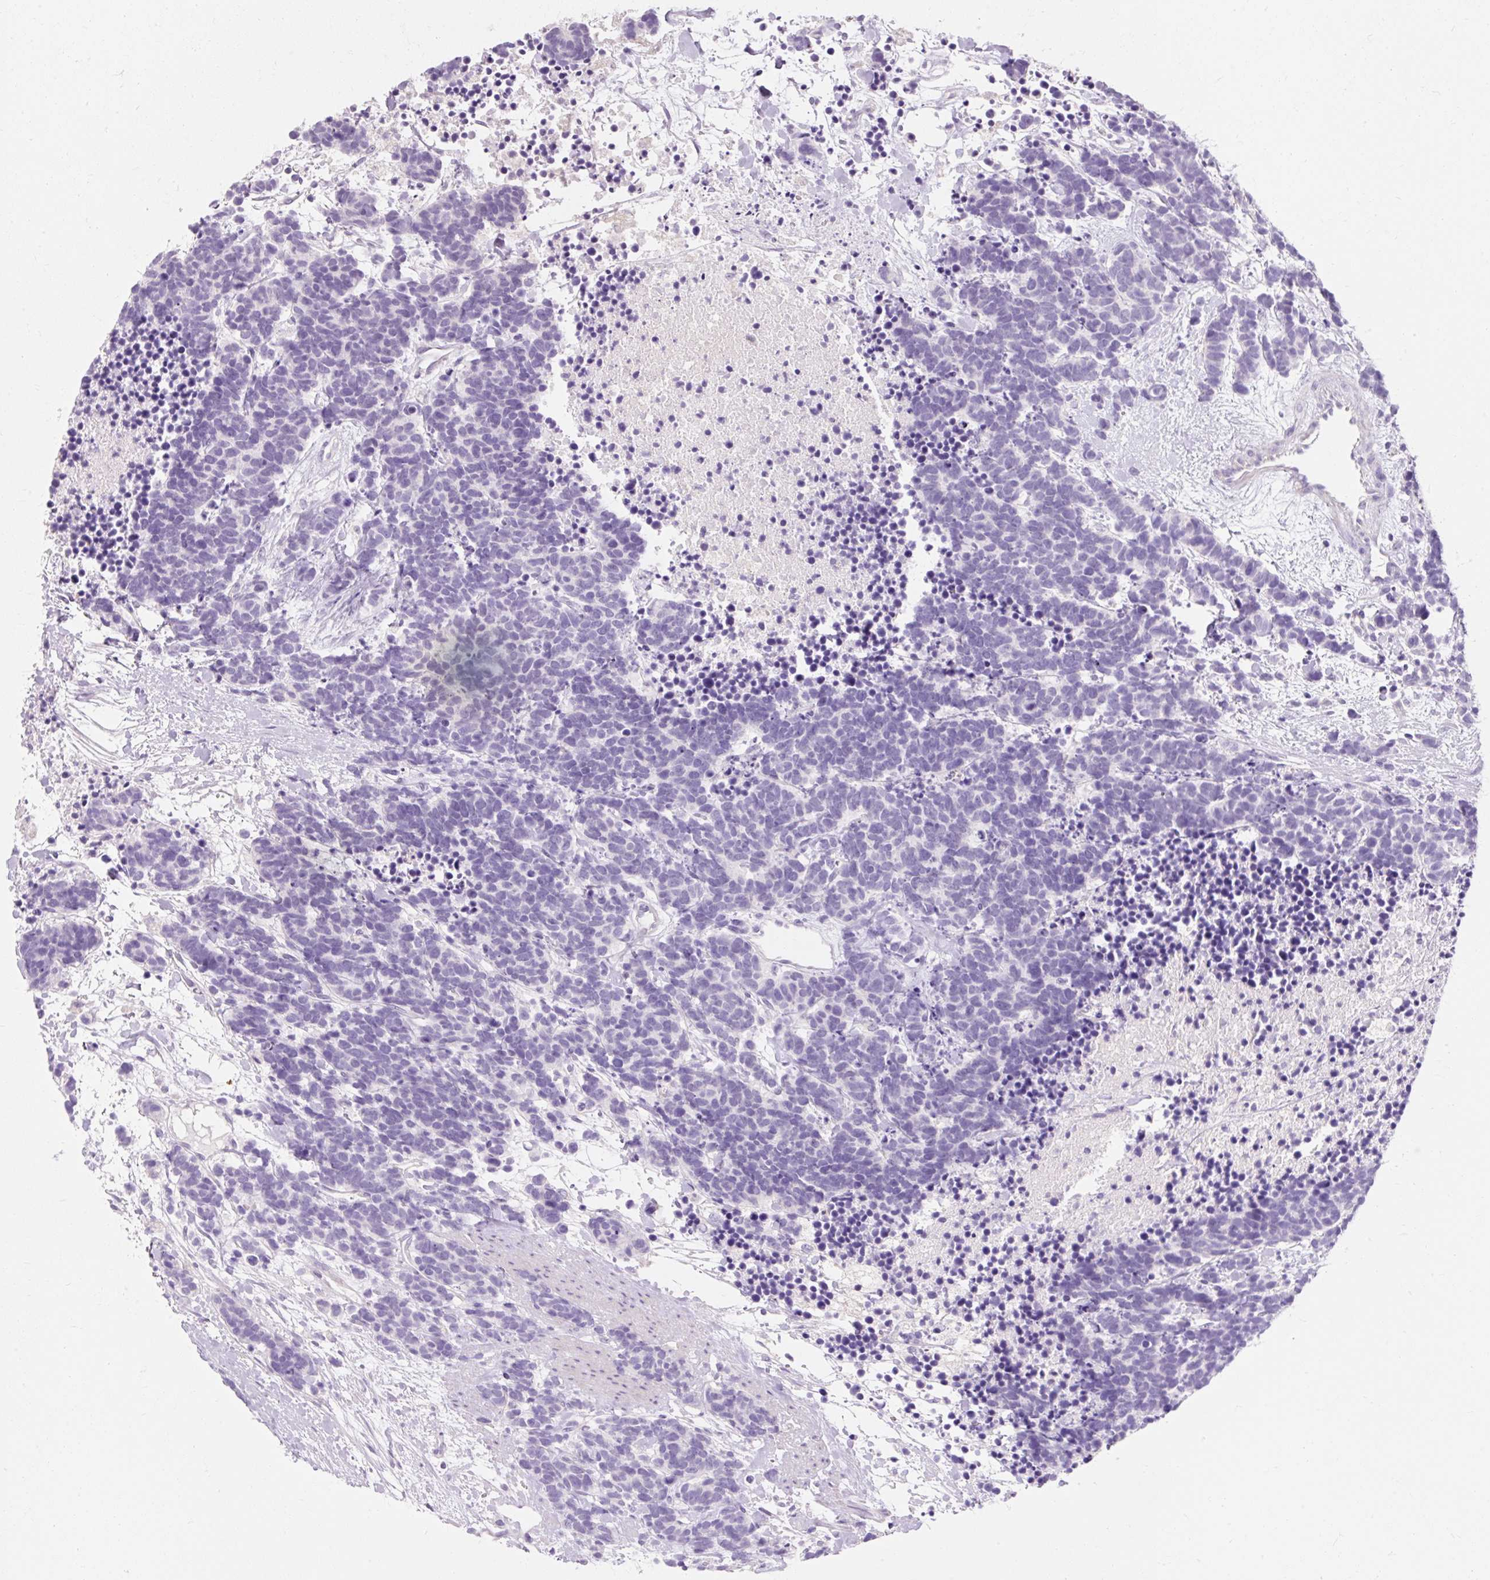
{"staining": {"intensity": "negative", "quantity": "none", "location": "none"}, "tissue": "carcinoid", "cell_type": "Tumor cells", "image_type": "cancer", "snomed": [{"axis": "morphology", "description": "Carcinoma, NOS"}, {"axis": "morphology", "description": "Carcinoid, malignant, NOS"}, {"axis": "topography", "description": "Prostate"}], "caption": "Human carcinoid stained for a protein using IHC demonstrates no staining in tumor cells.", "gene": "TMEM213", "patient": {"sex": "male", "age": 57}}